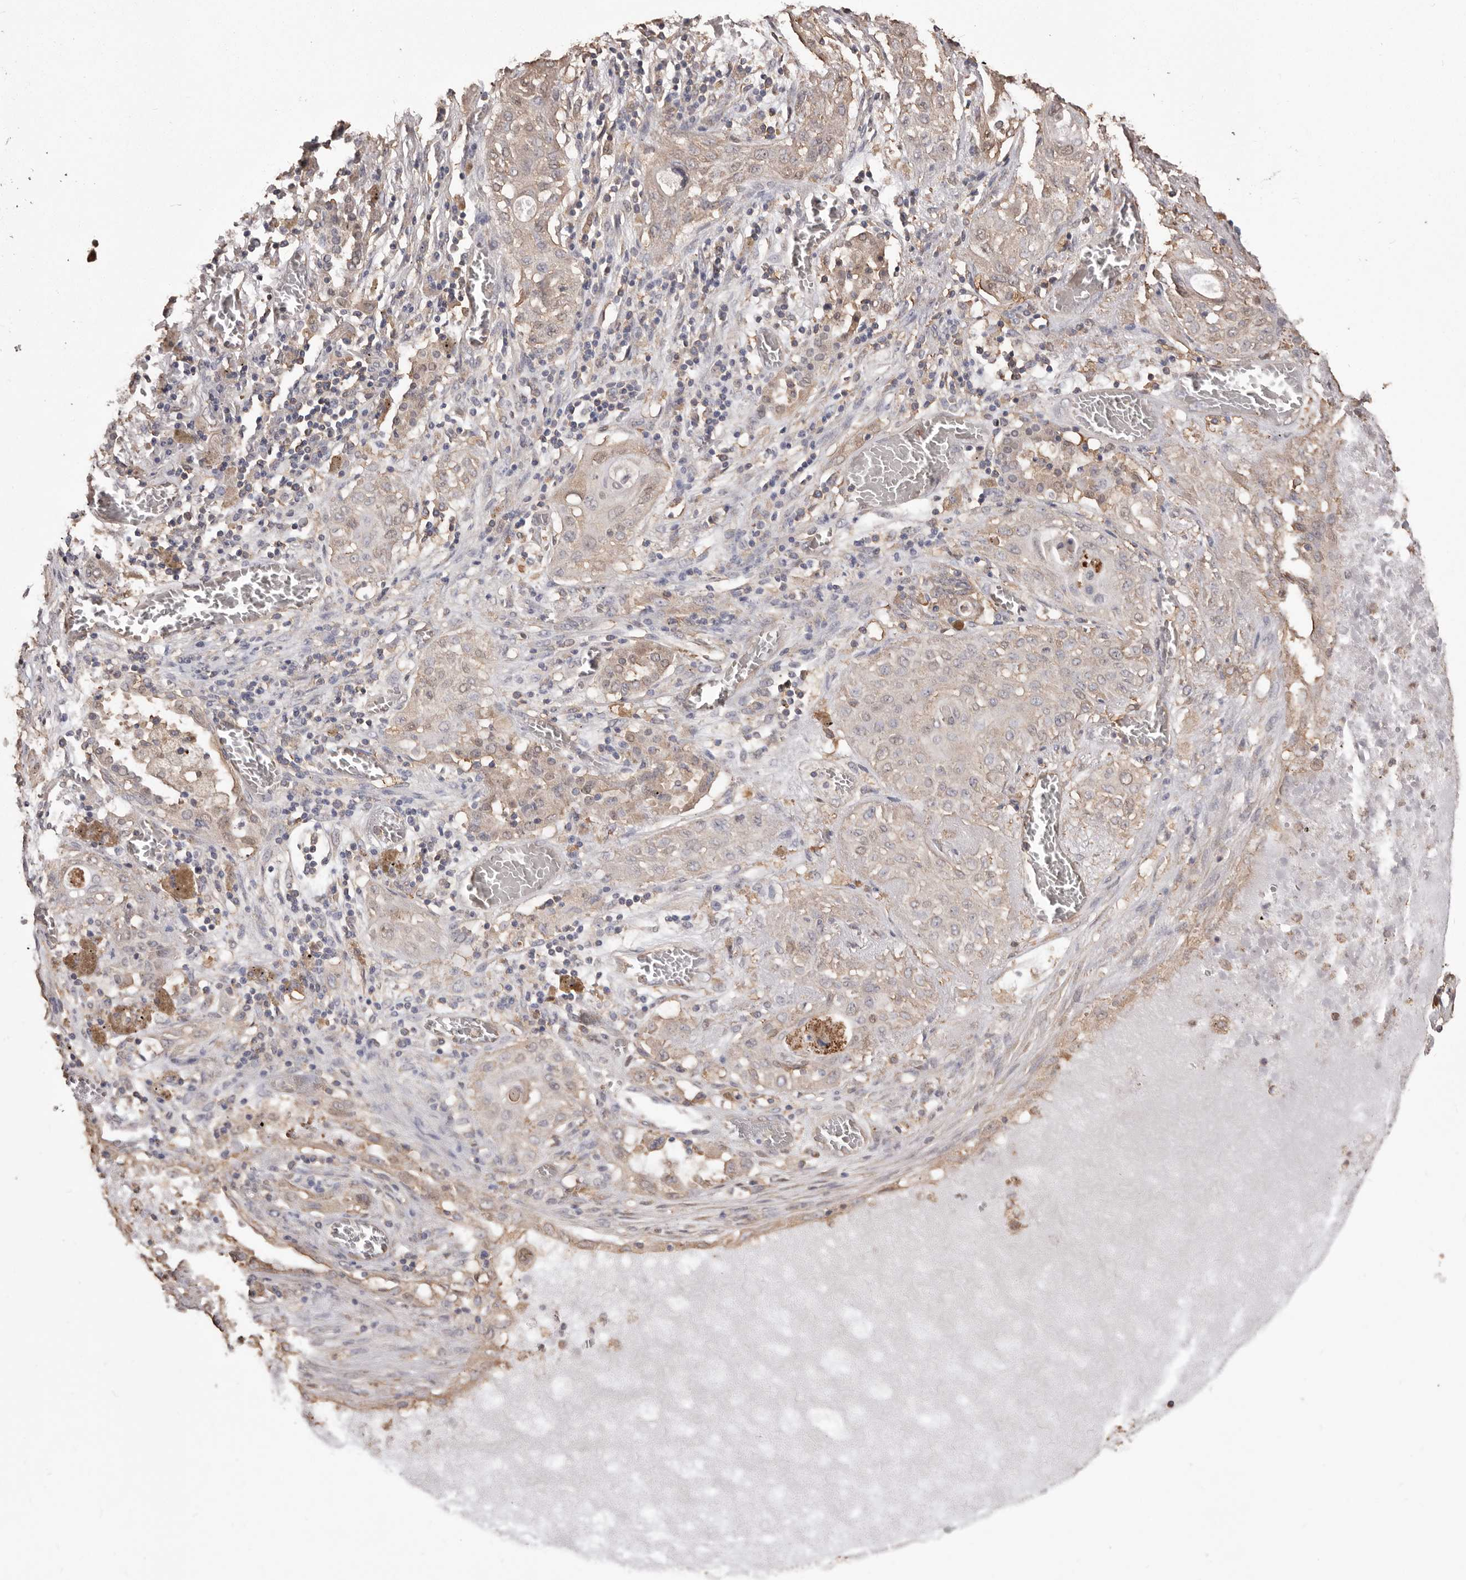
{"staining": {"intensity": "weak", "quantity": "<25%", "location": "cytoplasmic/membranous"}, "tissue": "lung cancer", "cell_type": "Tumor cells", "image_type": "cancer", "snomed": [{"axis": "morphology", "description": "Squamous cell carcinoma, NOS"}, {"axis": "topography", "description": "Lung"}], "caption": "This is an IHC image of lung cancer (squamous cell carcinoma). There is no staining in tumor cells.", "gene": "PKM", "patient": {"sex": "female", "age": 47}}